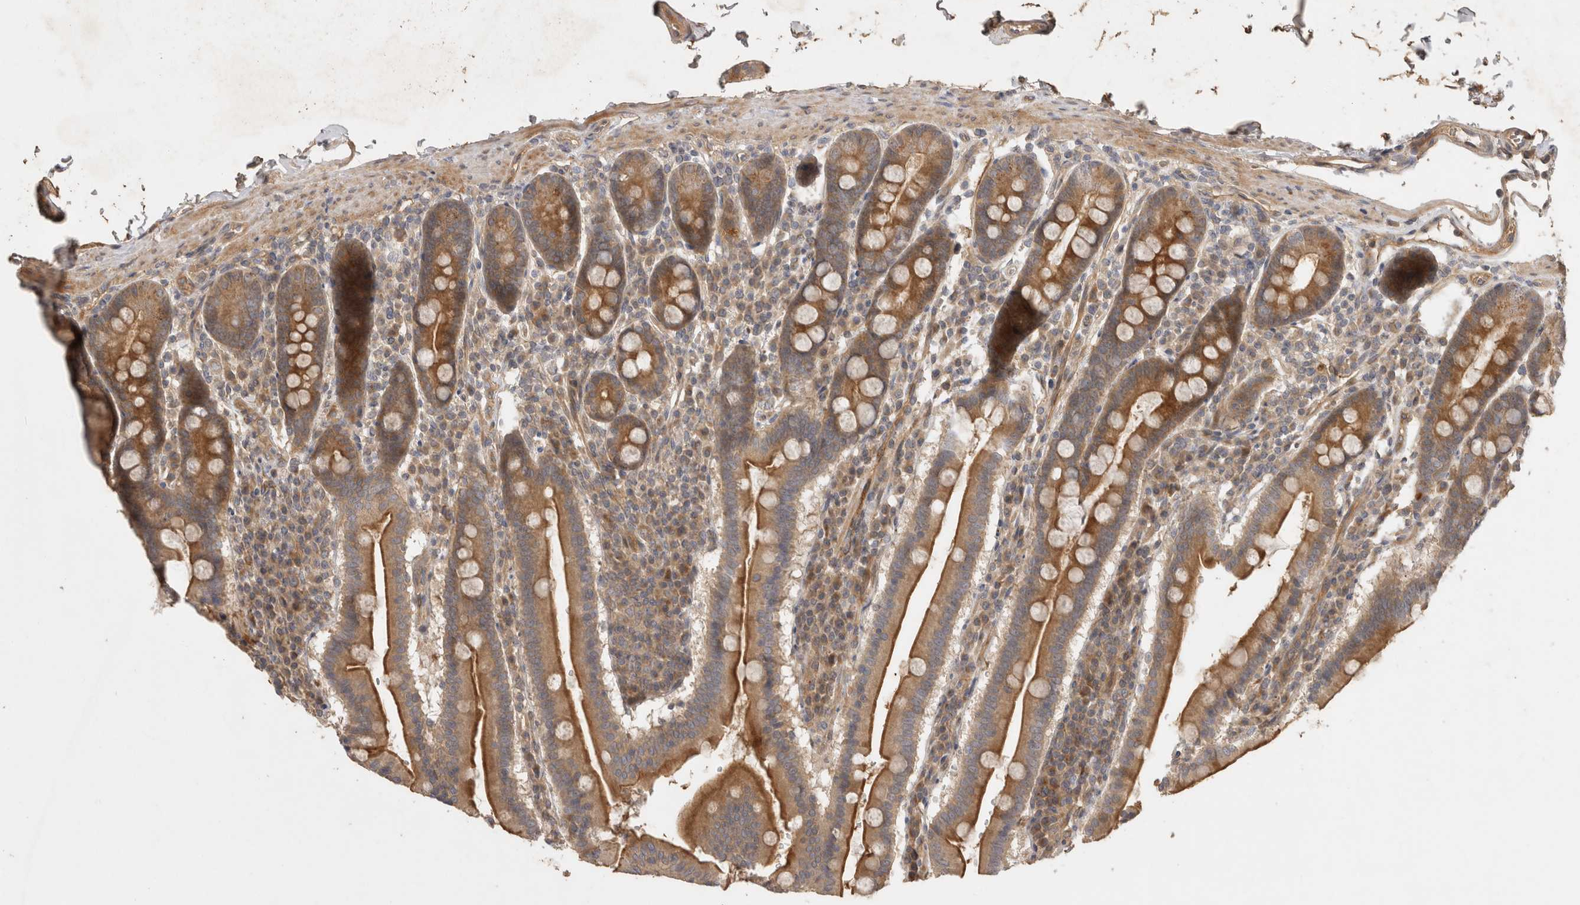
{"staining": {"intensity": "strong", "quantity": ">75%", "location": "cytoplasmic/membranous"}, "tissue": "duodenum", "cell_type": "Glandular cells", "image_type": "normal", "snomed": [{"axis": "morphology", "description": "Normal tissue, NOS"}, {"axis": "morphology", "description": "Adenocarcinoma, NOS"}, {"axis": "topography", "description": "Pancreas"}, {"axis": "topography", "description": "Duodenum"}], "caption": "Brown immunohistochemical staining in unremarkable duodenum demonstrates strong cytoplasmic/membranous positivity in about >75% of glandular cells.", "gene": "PPP1R42", "patient": {"sex": "male", "age": 50}}